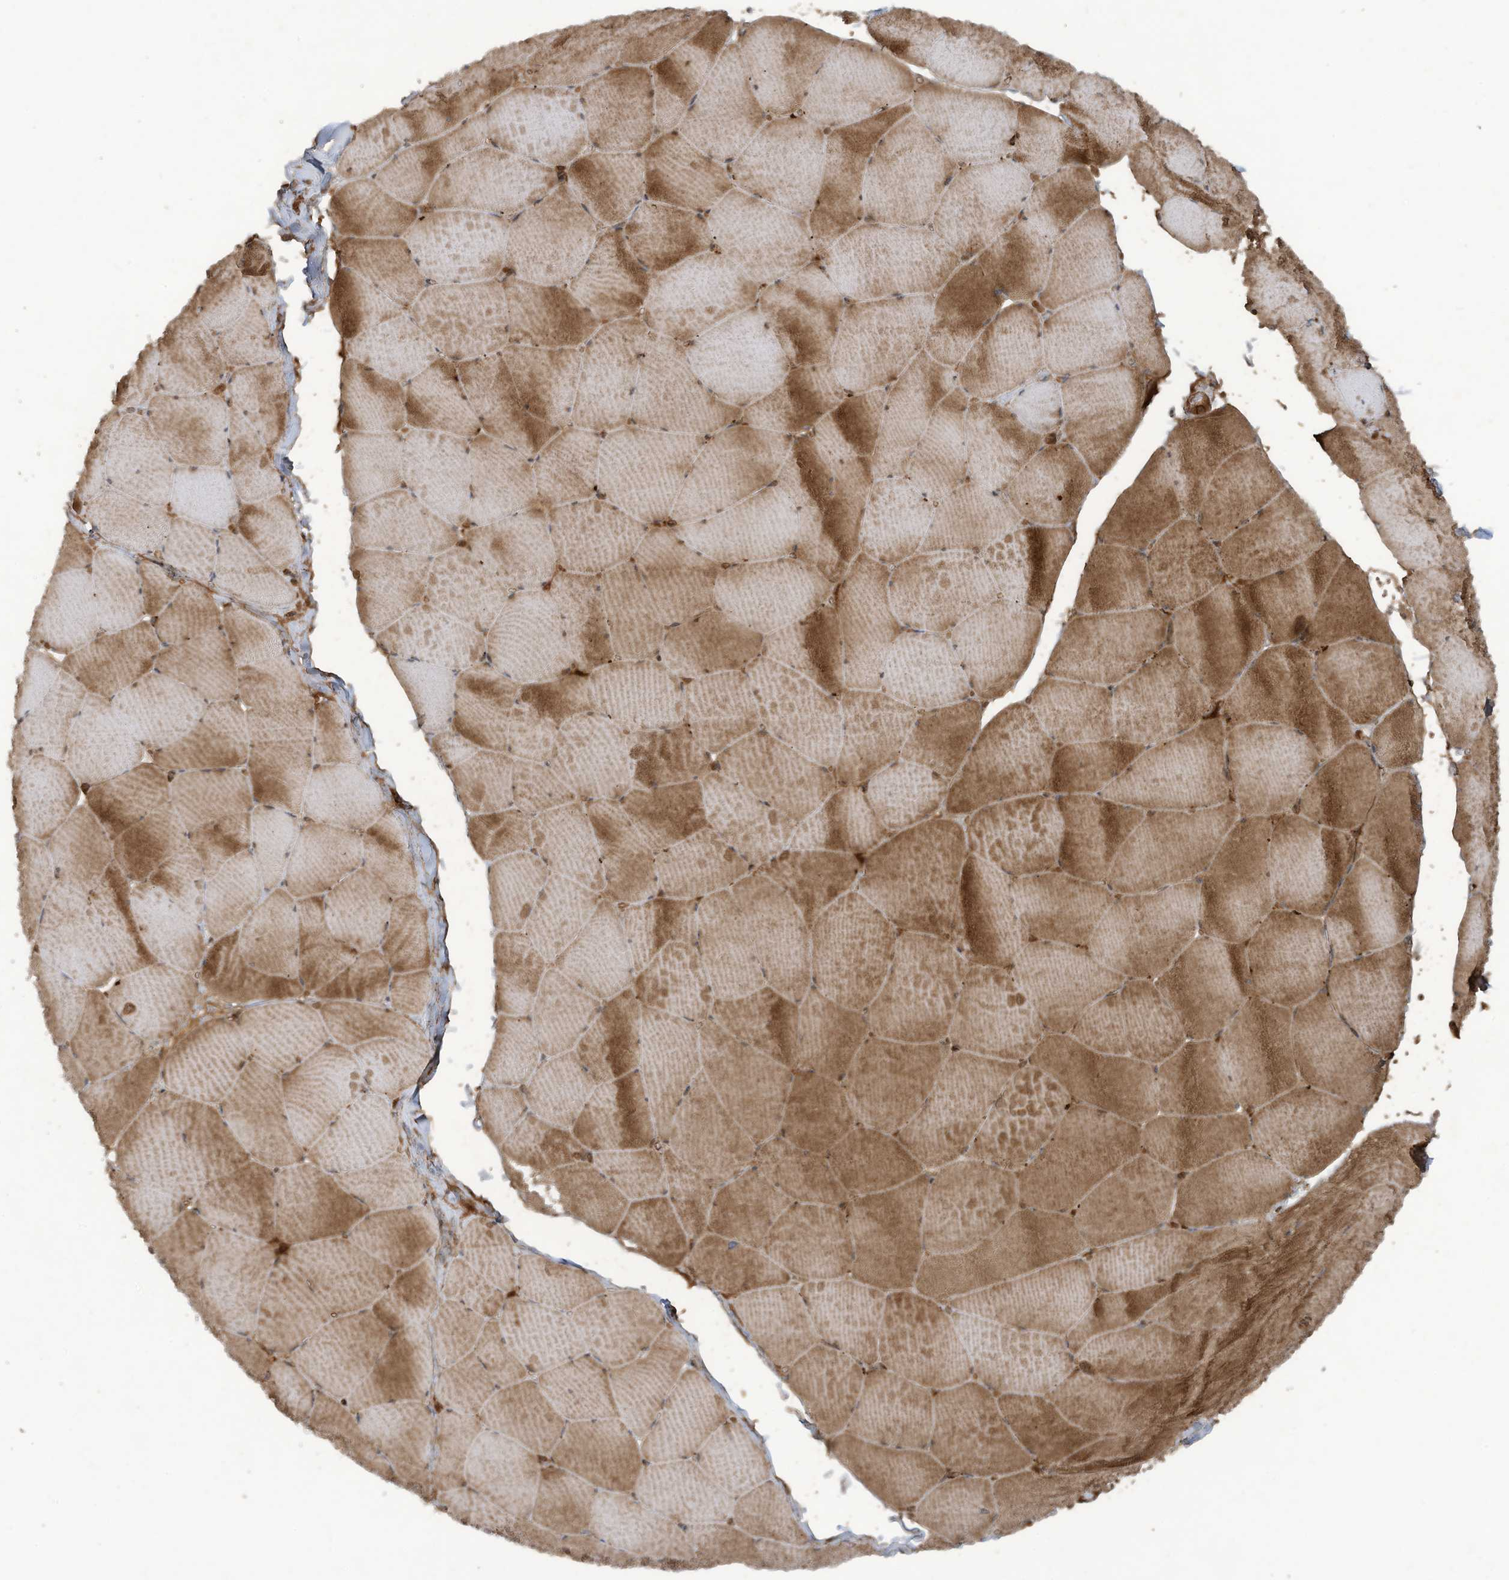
{"staining": {"intensity": "strong", "quantity": ">75%", "location": "cytoplasmic/membranous"}, "tissue": "skeletal muscle", "cell_type": "Myocytes", "image_type": "normal", "snomed": [{"axis": "morphology", "description": "Normal tissue, NOS"}, {"axis": "topography", "description": "Skeletal muscle"}, {"axis": "topography", "description": "Head-Neck"}], "caption": "This micrograph demonstrates IHC staining of unremarkable human skeletal muscle, with high strong cytoplasmic/membranous staining in approximately >75% of myocytes.", "gene": "DDIT4", "patient": {"sex": "male", "age": 66}}